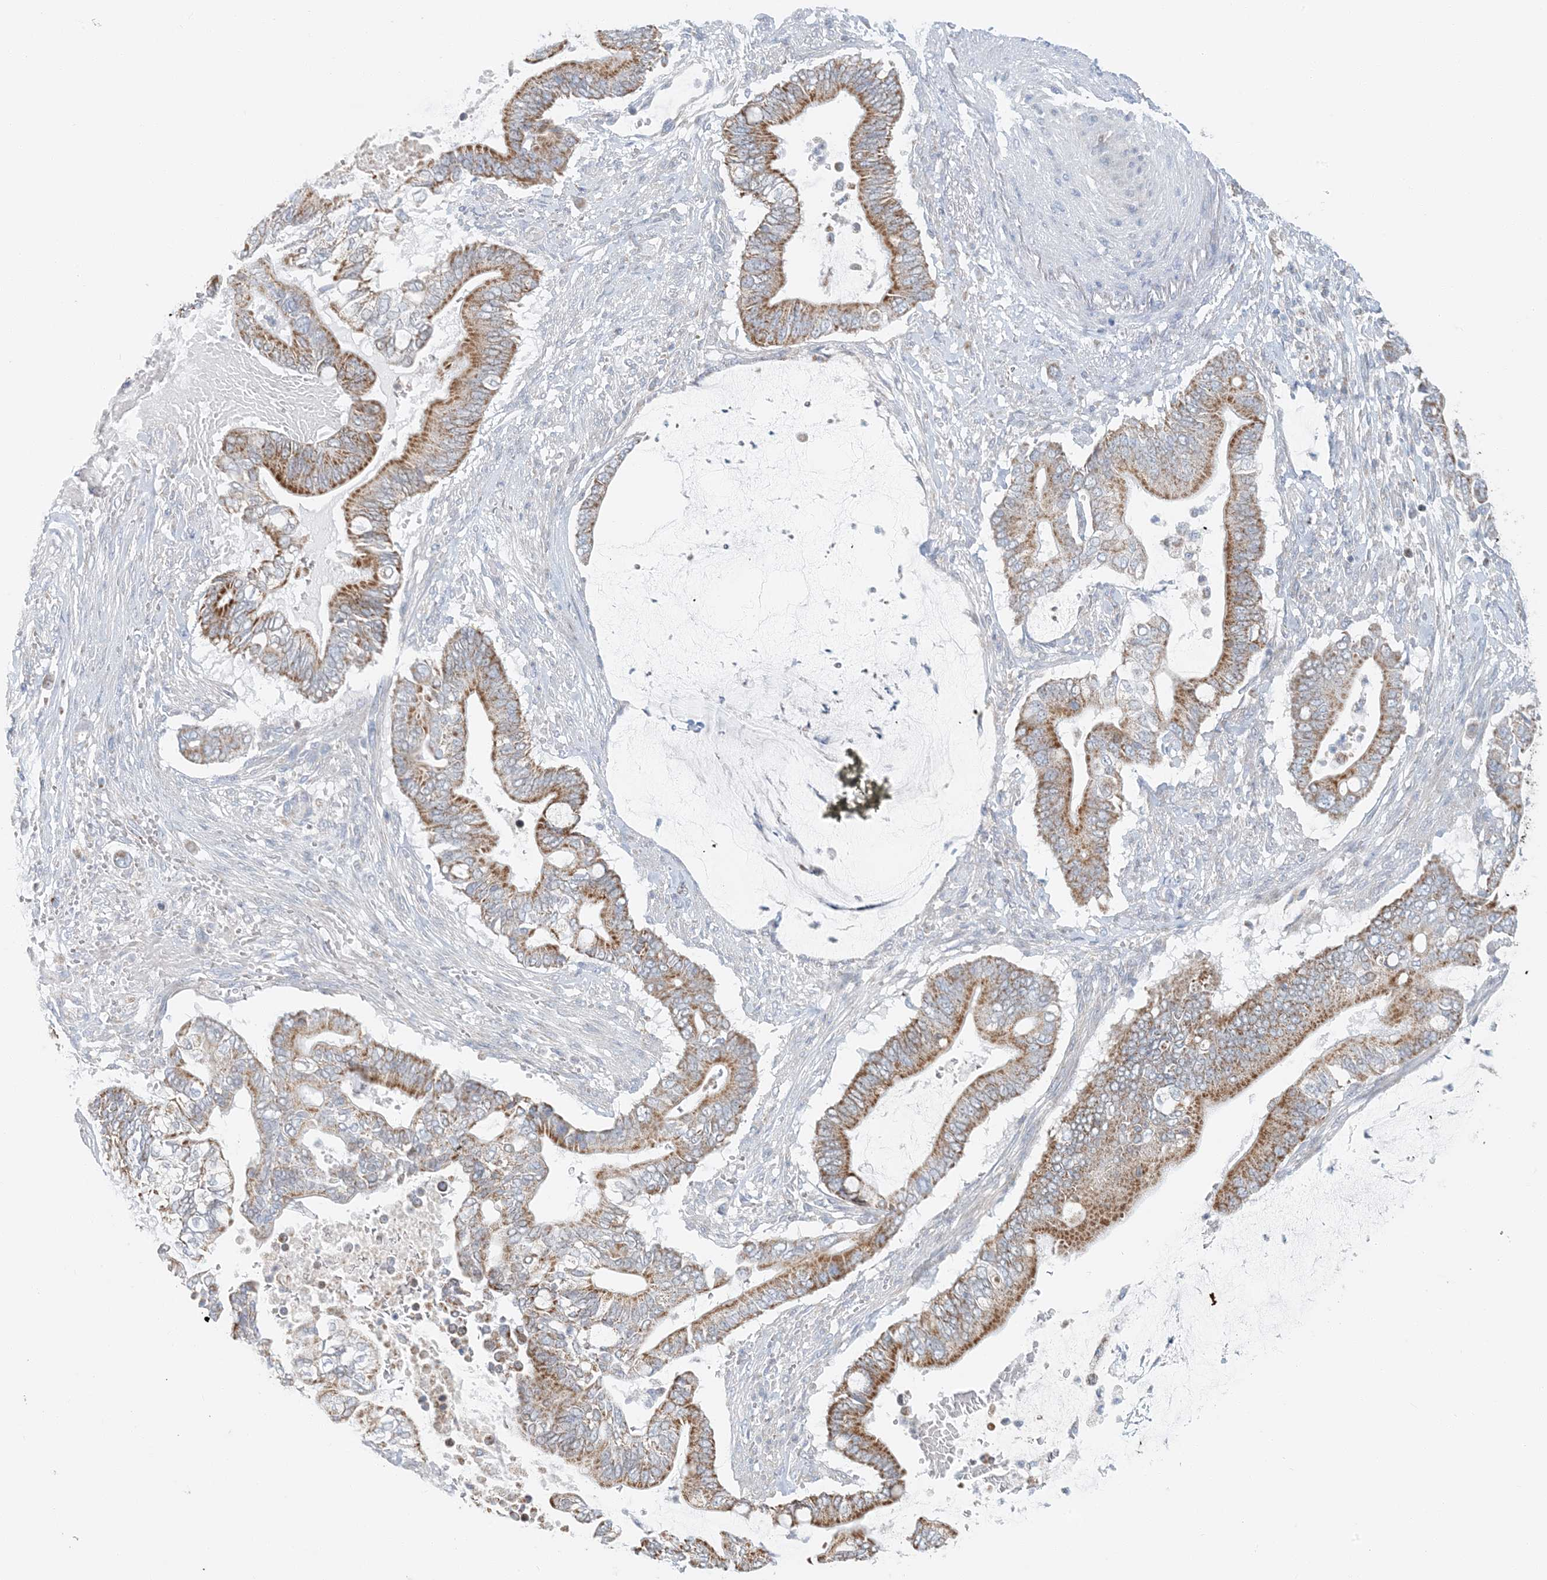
{"staining": {"intensity": "moderate", "quantity": ">75%", "location": "cytoplasmic/membranous"}, "tissue": "pancreatic cancer", "cell_type": "Tumor cells", "image_type": "cancer", "snomed": [{"axis": "morphology", "description": "Adenocarcinoma, NOS"}, {"axis": "topography", "description": "Pancreas"}], "caption": "Adenocarcinoma (pancreatic) stained with immunohistochemistry exhibits moderate cytoplasmic/membranous expression in approximately >75% of tumor cells.", "gene": "BDH1", "patient": {"sex": "male", "age": 68}}